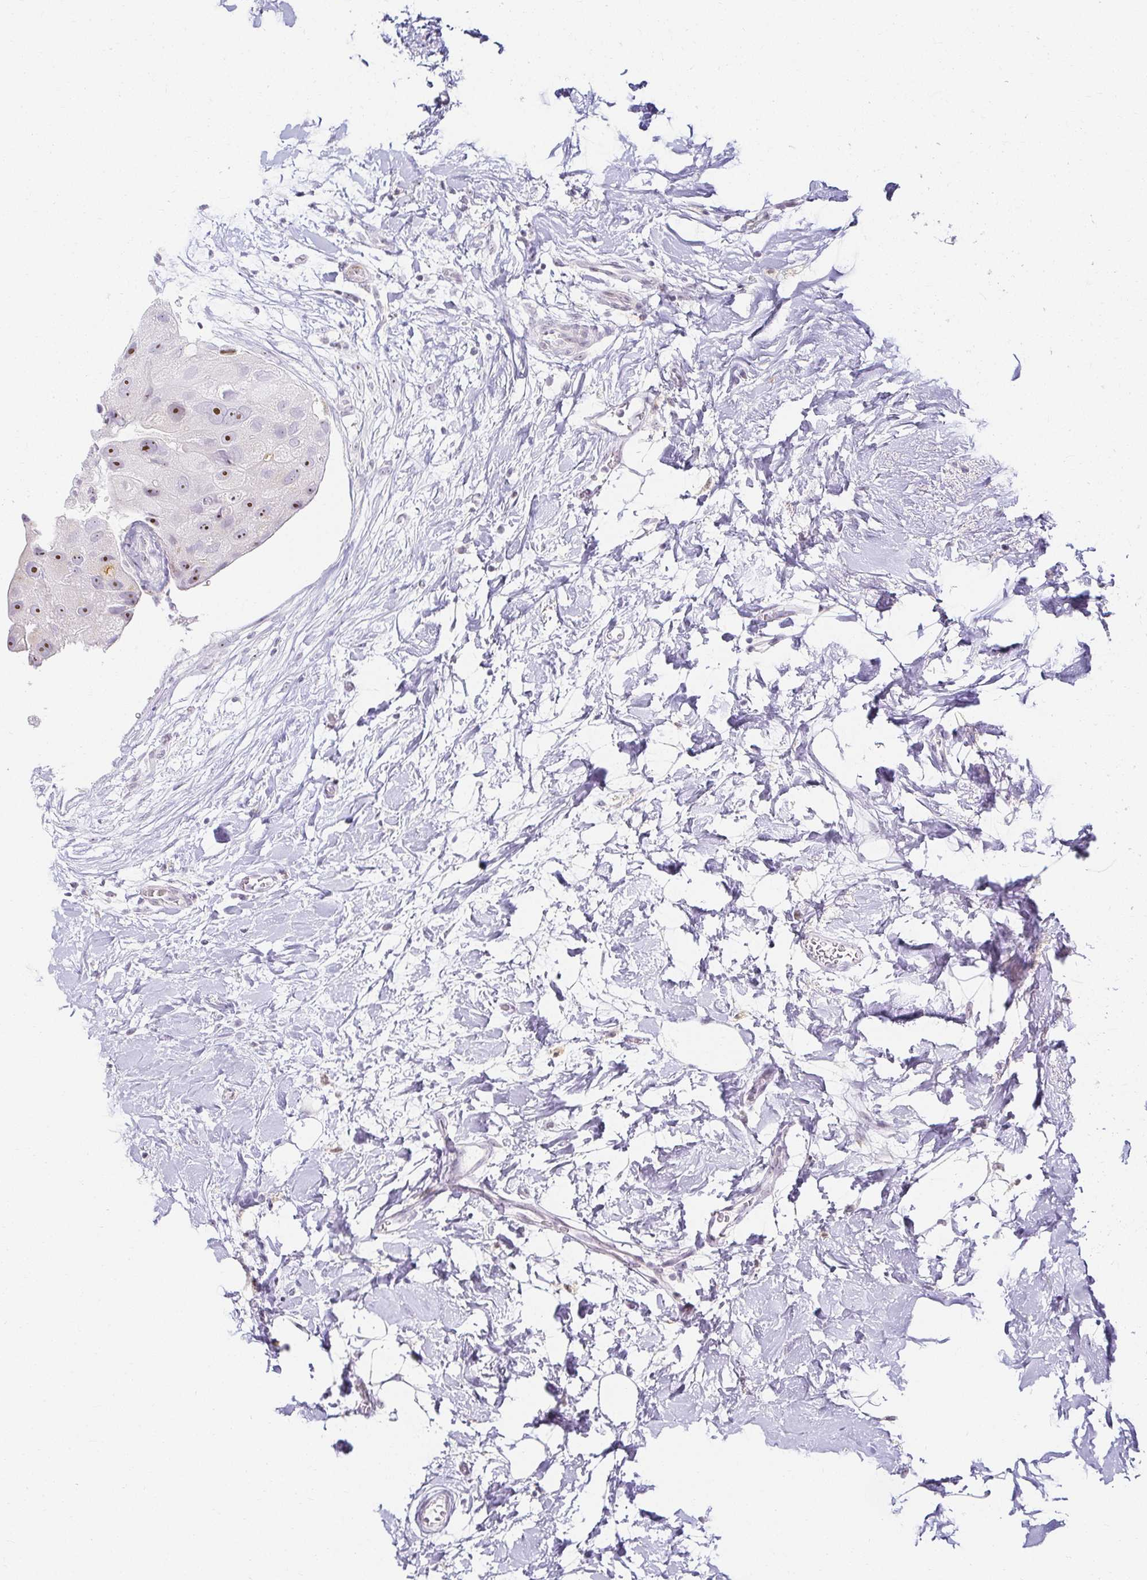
{"staining": {"intensity": "strong", "quantity": ">75%", "location": "nuclear"}, "tissue": "breast cancer", "cell_type": "Tumor cells", "image_type": "cancer", "snomed": [{"axis": "morphology", "description": "Duct carcinoma"}, {"axis": "topography", "description": "Breast"}], "caption": "Immunohistochemistry (IHC) staining of breast cancer, which shows high levels of strong nuclear positivity in about >75% of tumor cells indicating strong nuclear protein staining. The staining was performed using DAB (3,3'-diaminobenzidine) (brown) for protein detection and nuclei were counterstained in hematoxylin (blue).", "gene": "ACAN", "patient": {"sex": "female", "age": 43}}